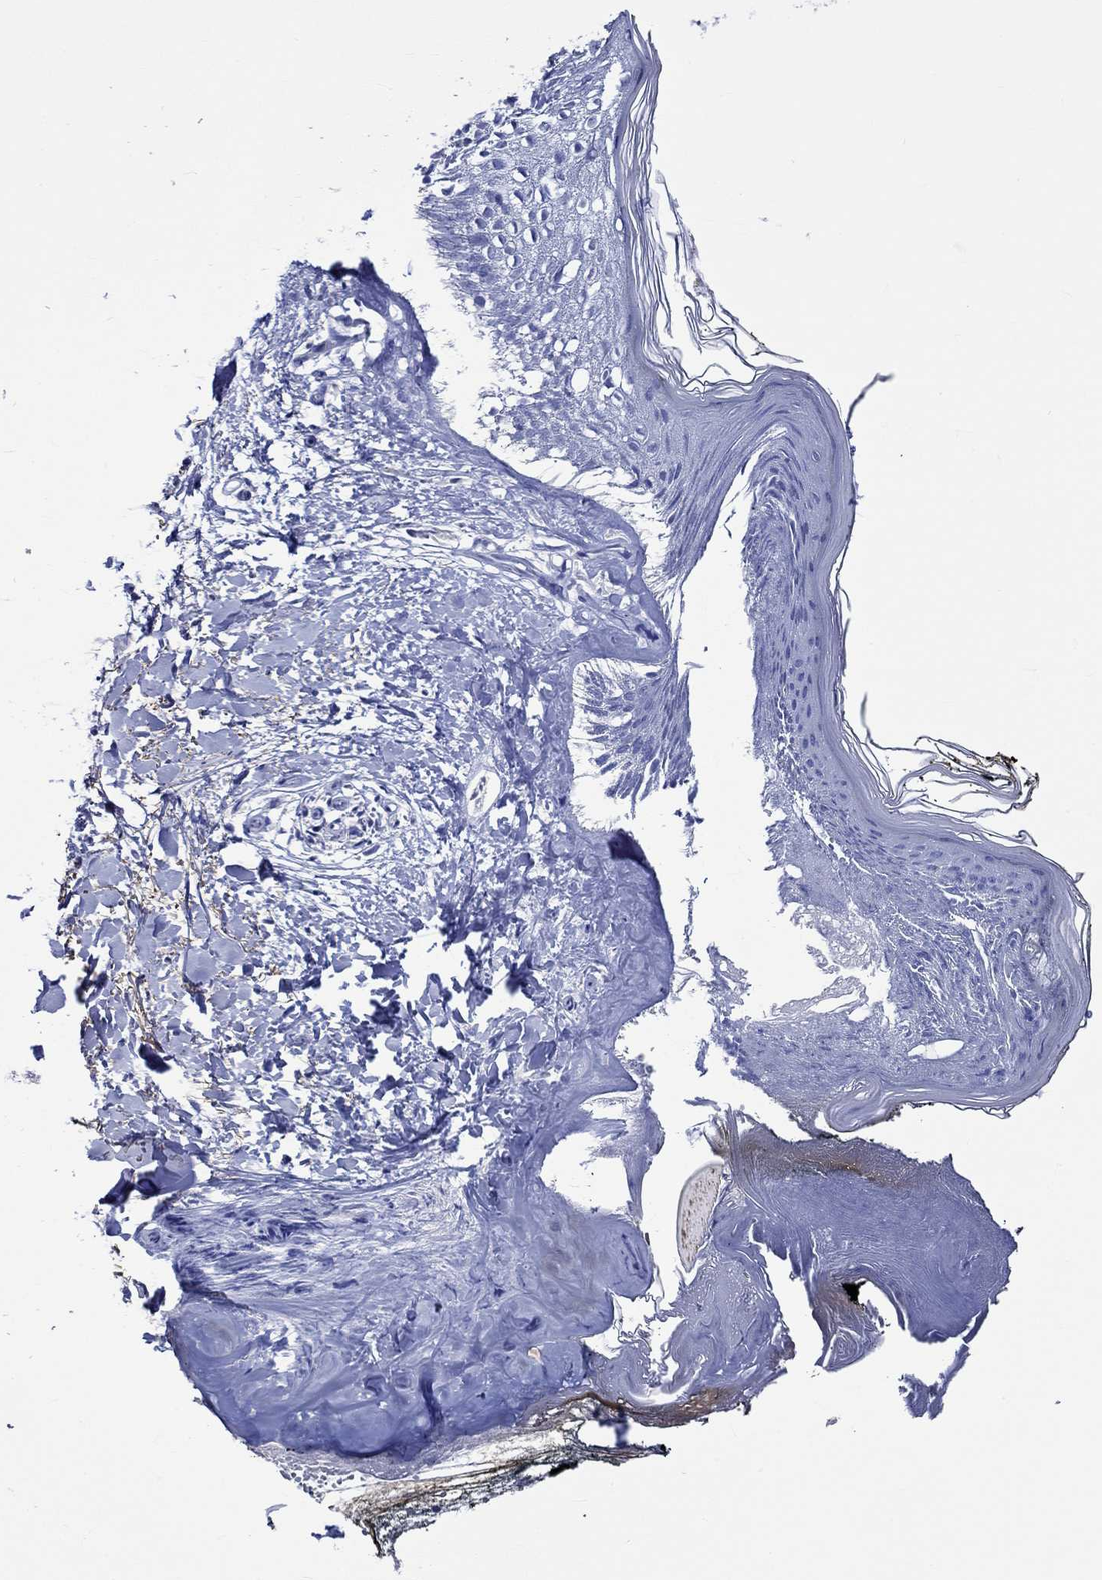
{"staining": {"intensity": "negative", "quantity": "none", "location": "none"}, "tissue": "skin", "cell_type": "Fibroblasts", "image_type": "normal", "snomed": [{"axis": "morphology", "description": "Normal tissue, NOS"}, {"axis": "topography", "description": "Skin"}], "caption": "This histopathology image is of benign skin stained with IHC to label a protein in brown with the nuclei are counter-stained blue. There is no positivity in fibroblasts.", "gene": "KLHL35", "patient": {"sex": "female", "age": 34}}